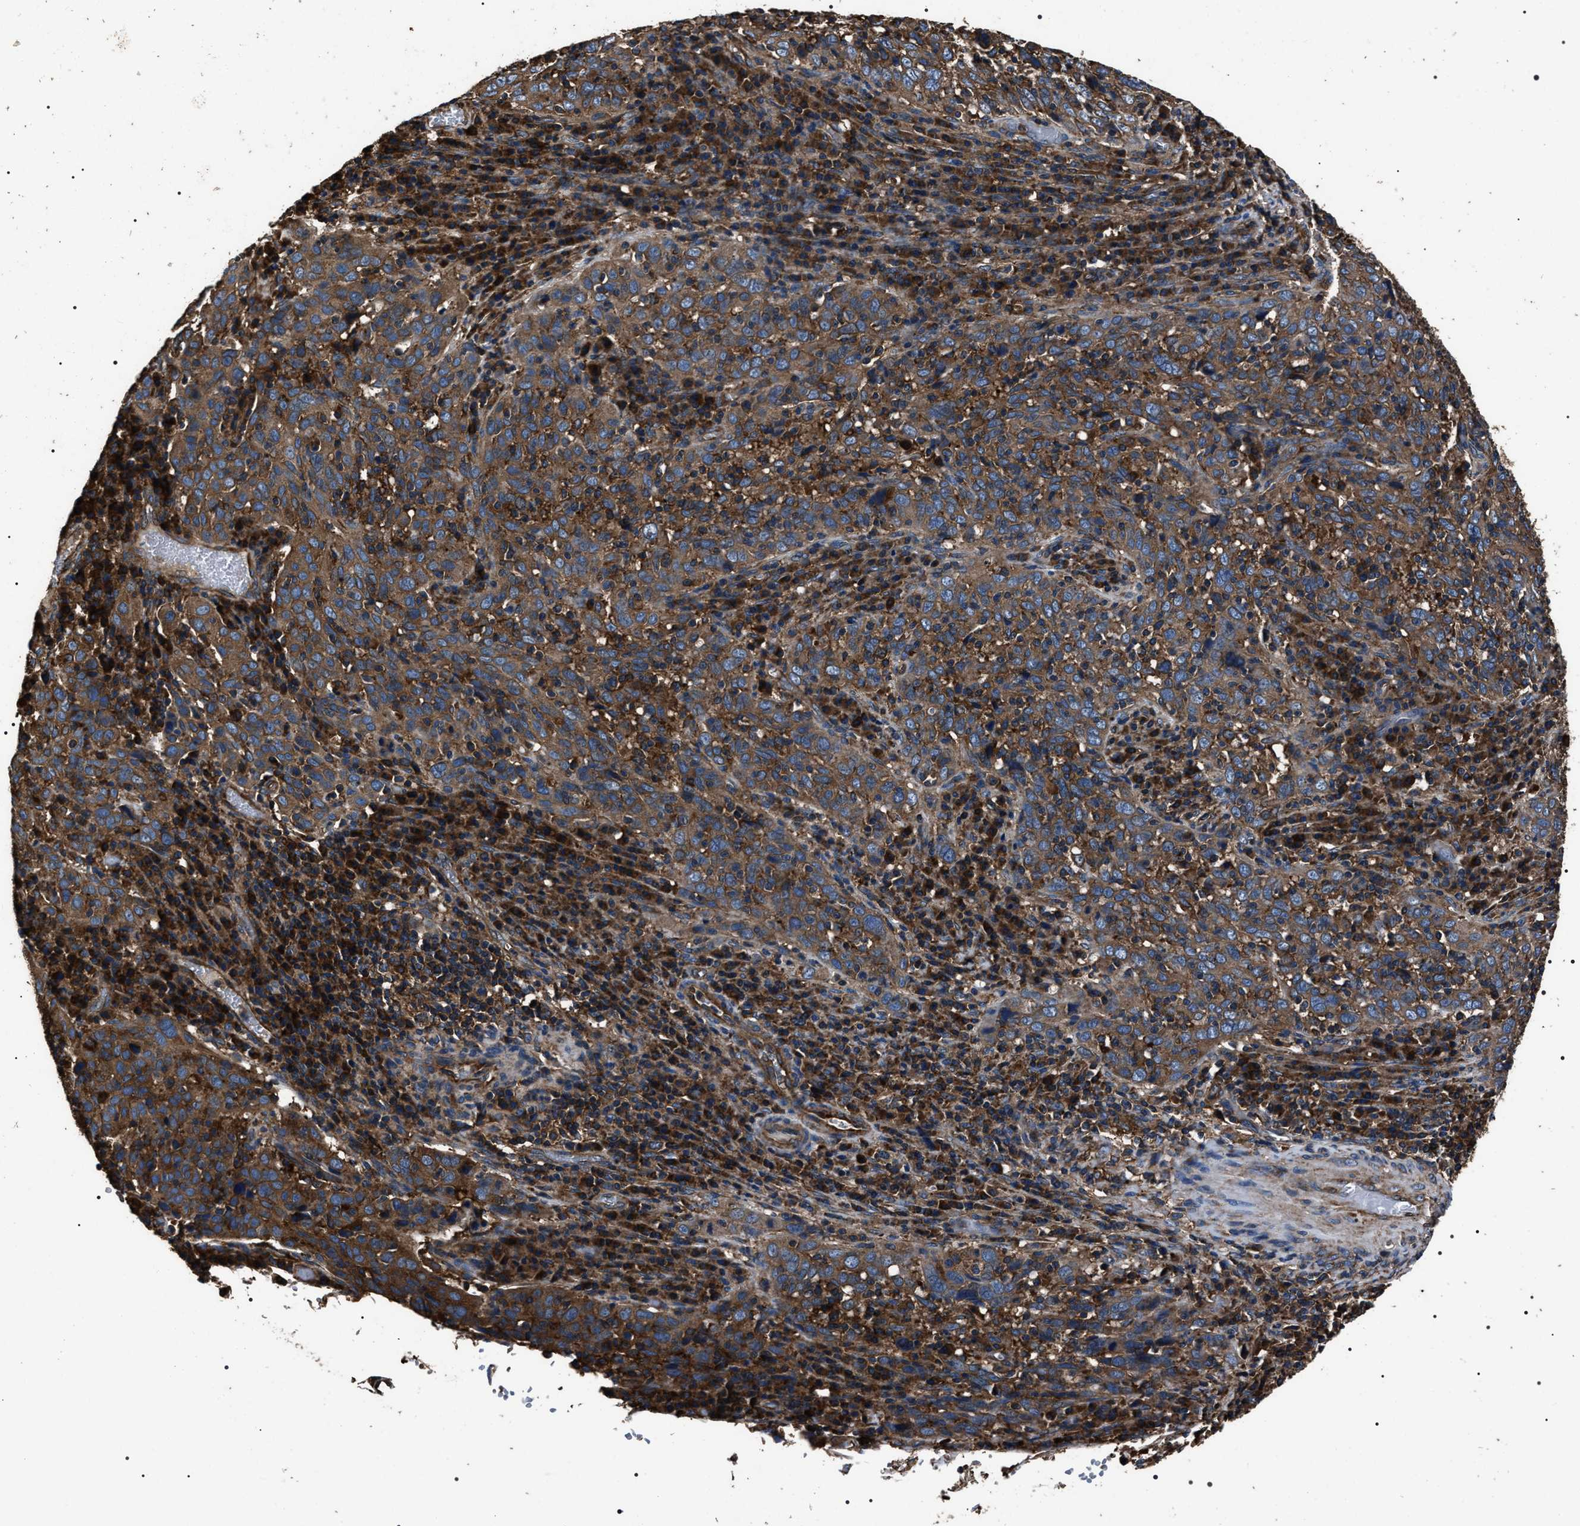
{"staining": {"intensity": "moderate", "quantity": ">75%", "location": "cytoplasmic/membranous"}, "tissue": "cervical cancer", "cell_type": "Tumor cells", "image_type": "cancer", "snomed": [{"axis": "morphology", "description": "Squamous cell carcinoma, NOS"}, {"axis": "topography", "description": "Cervix"}], "caption": "IHC photomicrograph of cervical cancer (squamous cell carcinoma) stained for a protein (brown), which shows medium levels of moderate cytoplasmic/membranous expression in approximately >75% of tumor cells.", "gene": "HSCB", "patient": {"sex": "female", "age": 46}}